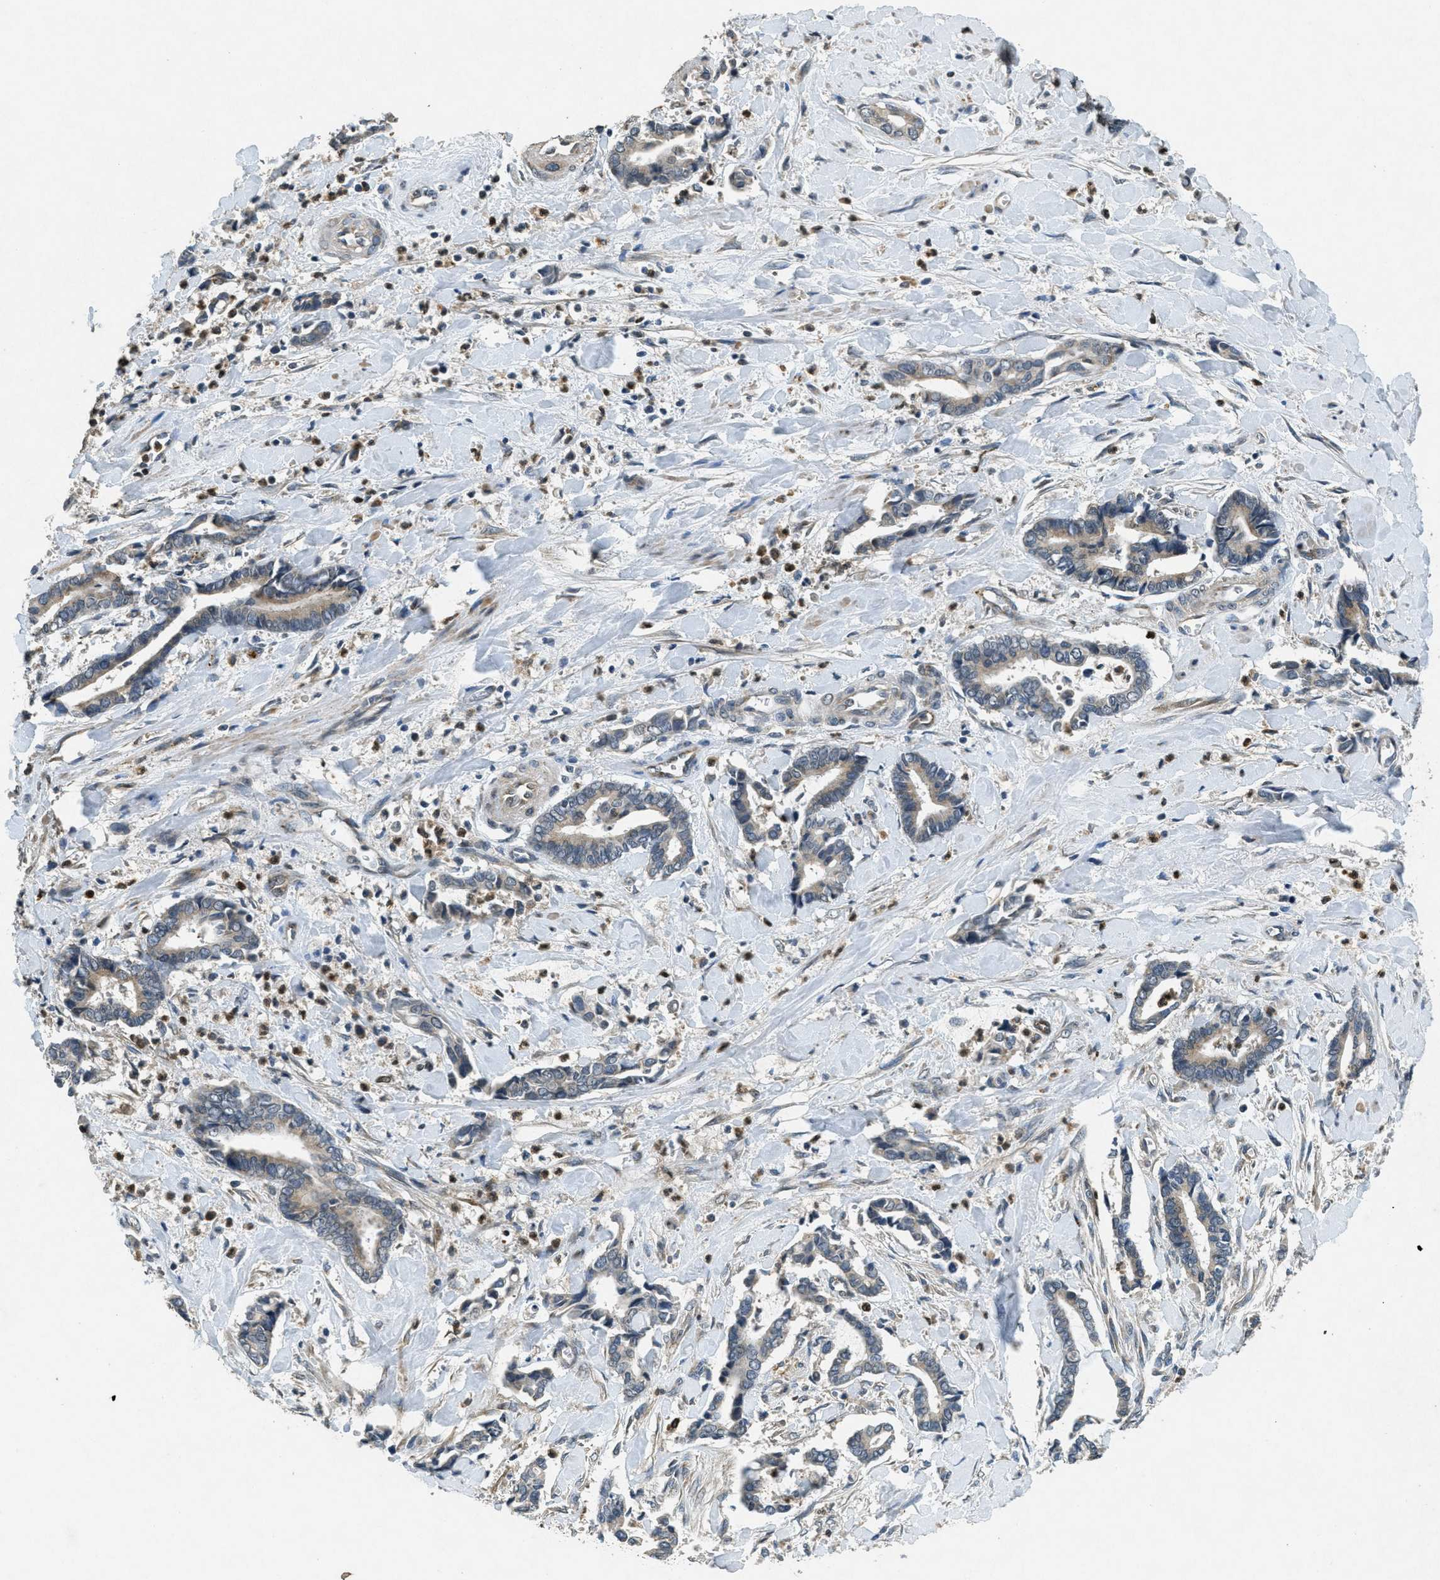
{"staining": {"intensity": "weak", "quantity": "<25%", "location": "cytoplasmic/membranous"}, "tissue": "cervical cancer", "cell_type": "Tumor cells", "image_type": "cancer", "snomed": [{"axis": "morphology", "description": "Adenocarcinoma, NOS"}, {"axis": "topography", "description": "Cervix"}], "caption": "IHC of cervical cancer demonstrates no staining in tumor cells.", "gene": "RAB3D", "patient": {"sex": "female", "age": 44}}